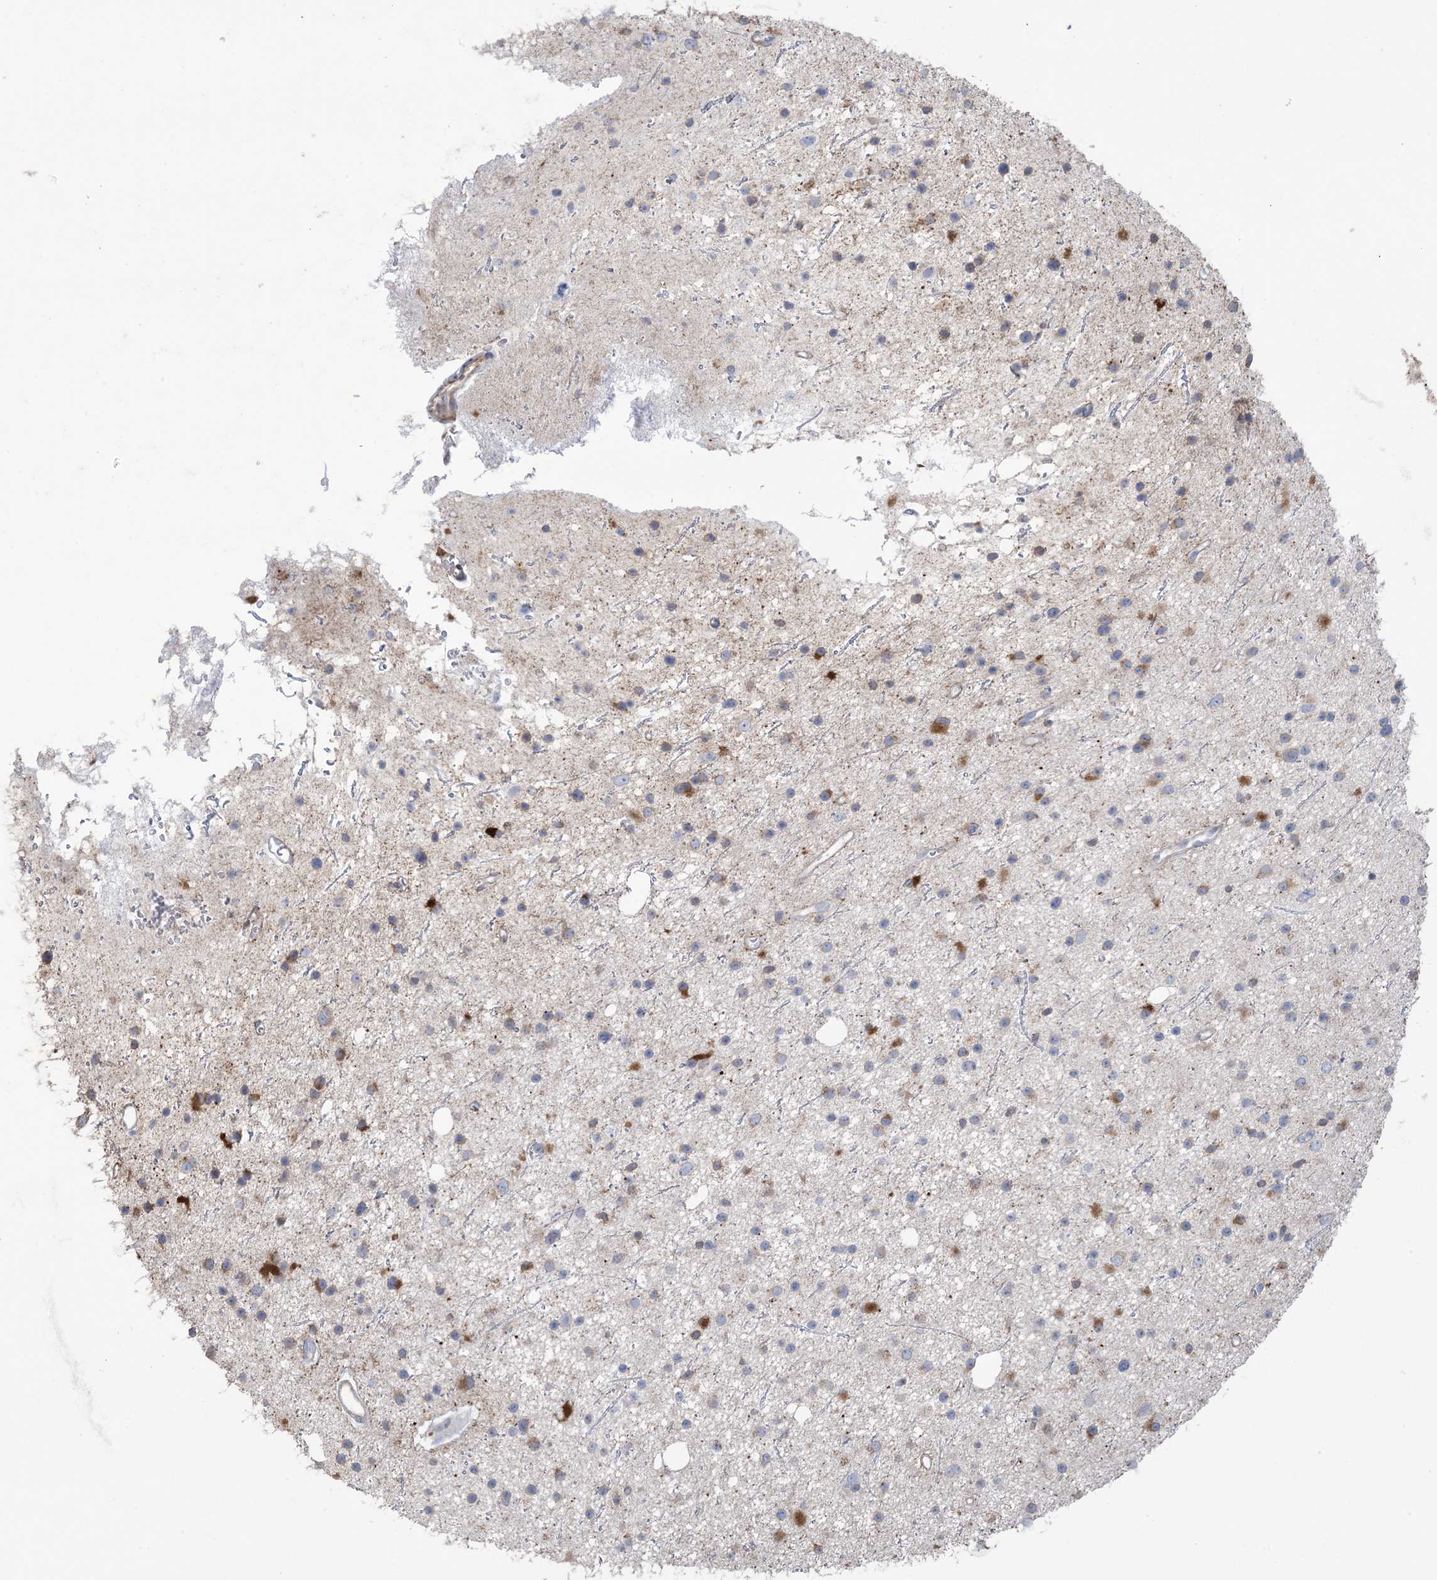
{"staining": {"intensity": "moderate", "quantity": "<25%", "location": "cytoplasmic/membranous"}, "tissue": "glioma", "cell_type": "Tumor cells", "image_type": "cancer", "snomed": [{"axis": "morphology", "description": "Glioma, malignant, Low grade"}, {"axis": "topography", "description": "Cerebral cortex"}], "caption": "Immunohistochemical staining of low-grade glioma (malignant) shows moderate cytoplasmic/membranous protein expression in approximately <25% of tumor cells.", "gene": "SHANK1", "patient": {"sex": "female", "age": 39}}